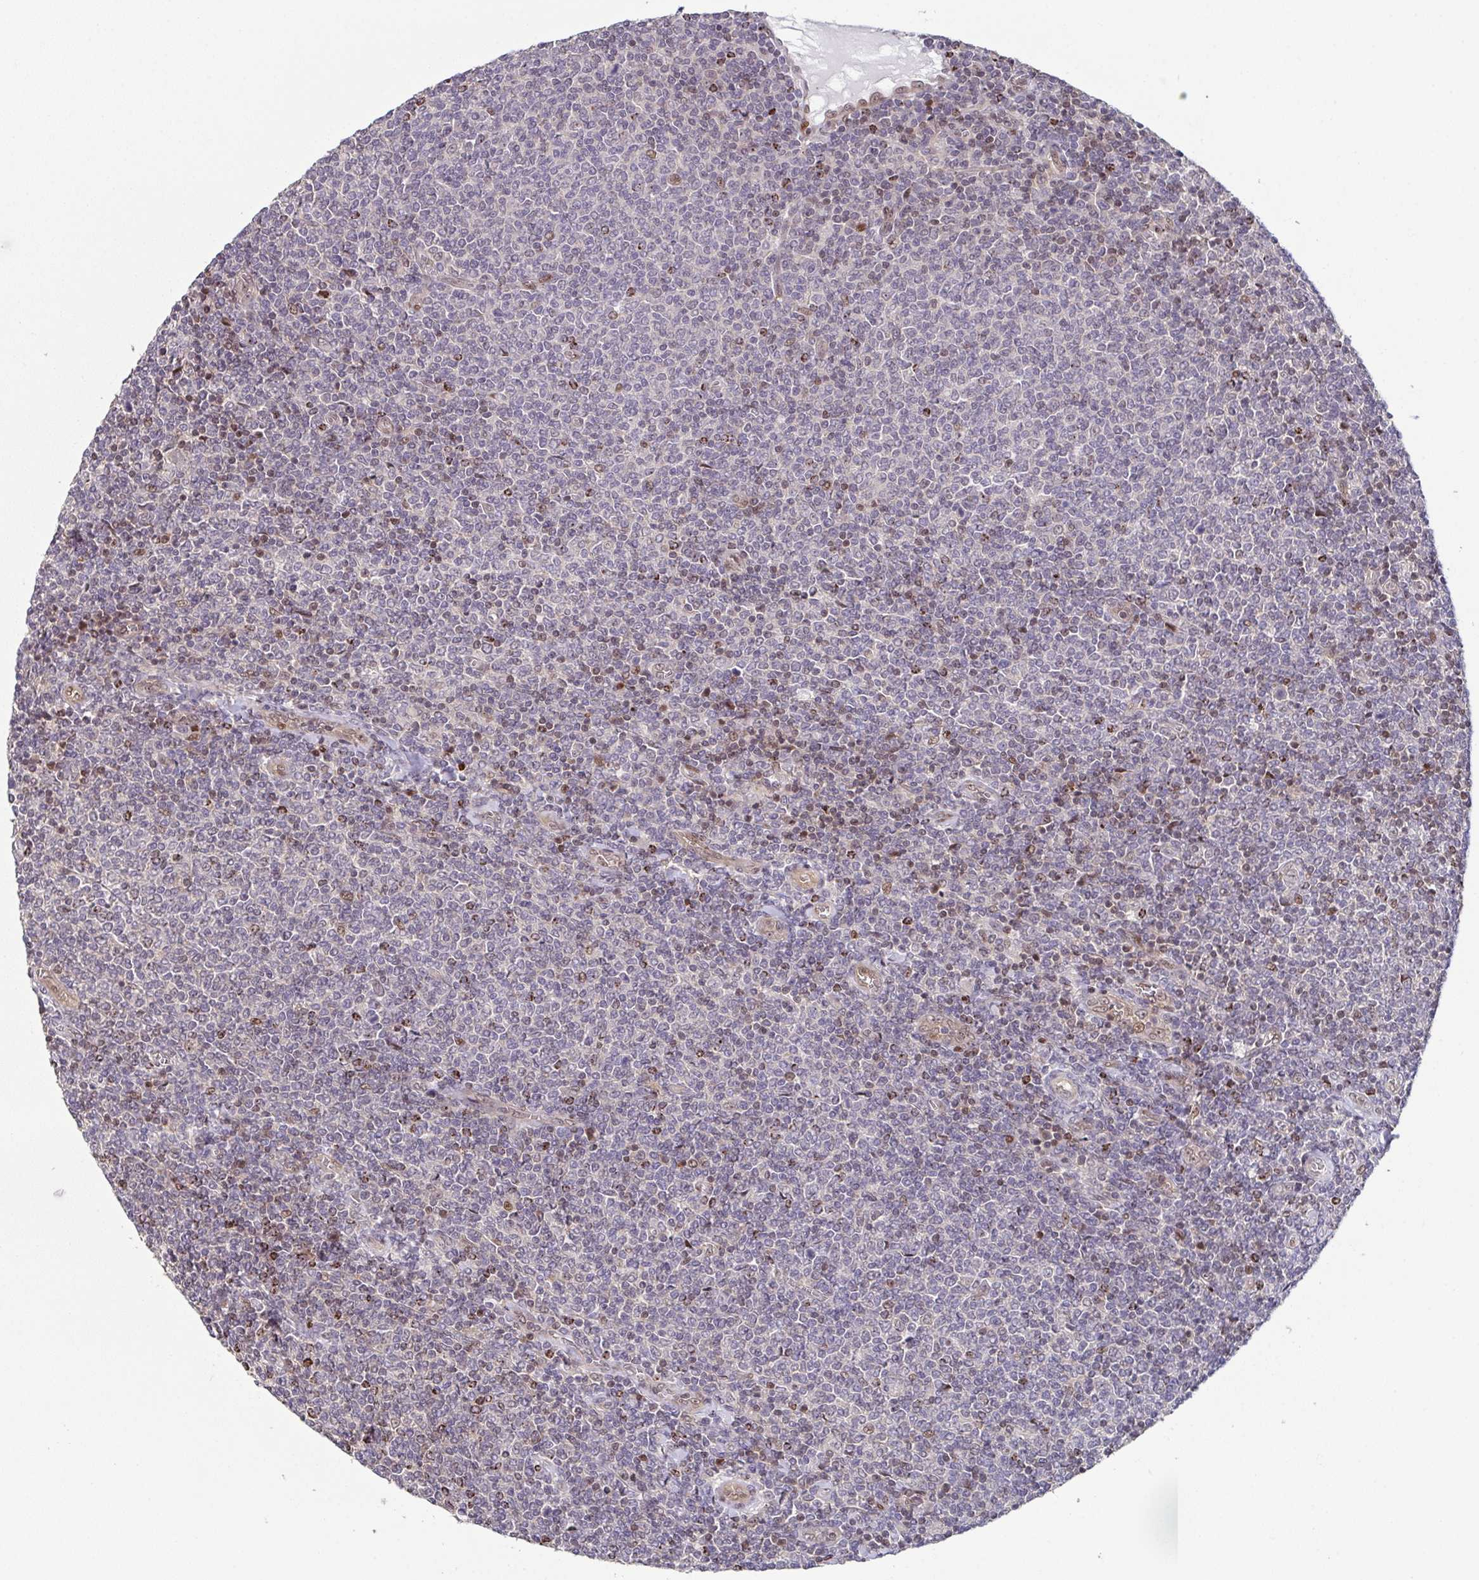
{"staining": {"intensity": "negative", "quantity": "none", "location": "none"}, "tissue": "lymphoma", "cell_type": "Tumor cells", "image_type": "cancer", "snomed": [{"axis": "morphology", "description": "Malignant lymphoma, non-Hodgkin's type, Low grade"}, {"axis": "topography", "description": "Lymph node"}], "caption": "Immunohistochemistry (IHC) of human lymphoma shows no staining in tumor cells. Nuclei are stained in blue.", "gene": "DNAJB1", "patient": {"sex": "male", "age": 52}}